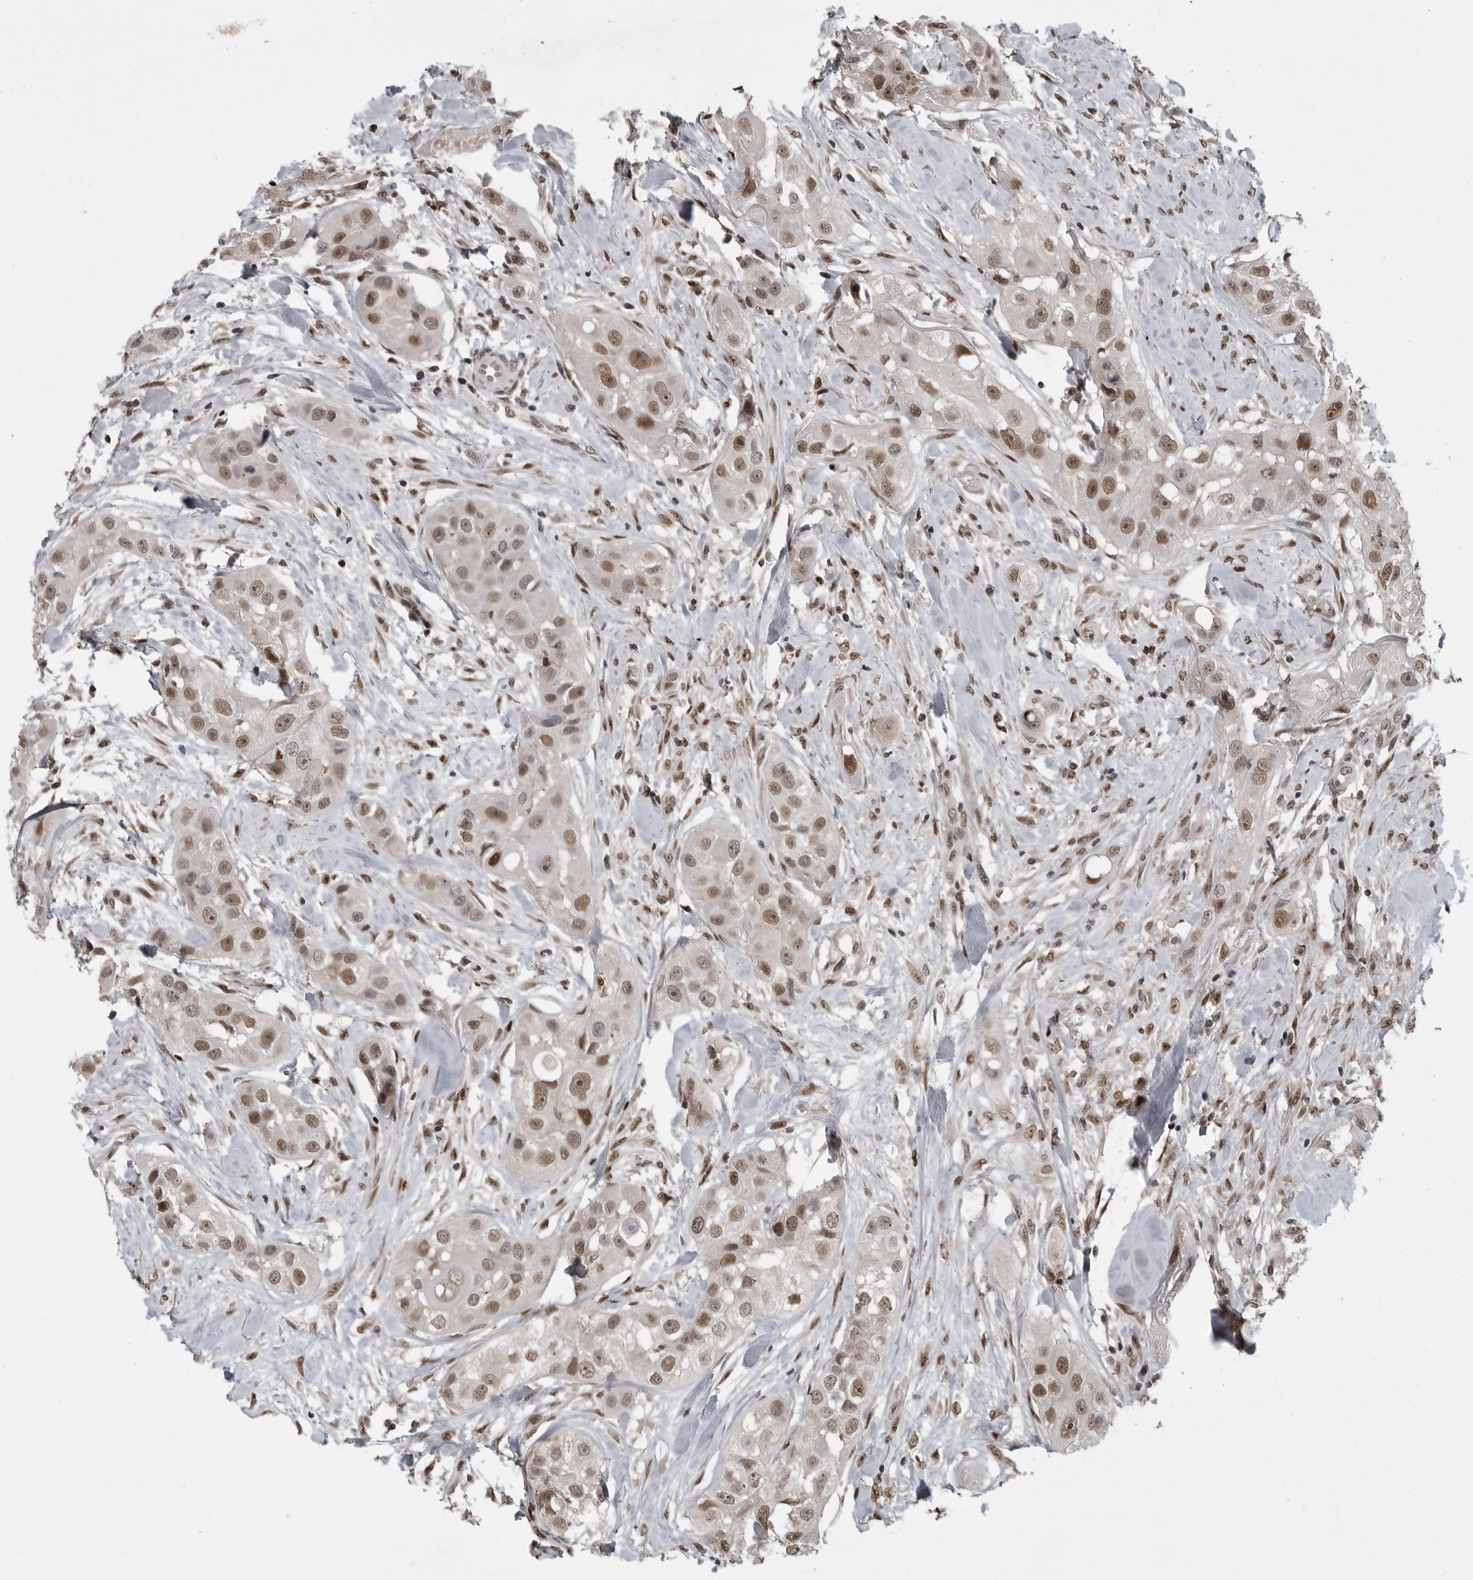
{"staining": {"intensity": "moderate", "quantity": ">75%", "location": "nuclear"}, "tissue": "head and neck cancer", "cell_type": "Tumor cells", "image_type": "cancer", "snomed": [{"axis": "morphology", "description": "Normal tissue, NOS"}, {"axis": "morphology", "description": "Squamous cell carcinoma, NOS"}, {"axis": "topography", "description": "Skeletal muscle"}, {"axis": "topography", "description": "Head-Neck"}], "caption": "High-power microscopy captured an IHC micrograph of squamous cell carcinoma (head and neck), revealing moderate nuclear expression in about >75% of tumor cells.", "gene": "C8orf58", "patient": {"sex": "male", "age": 51}}